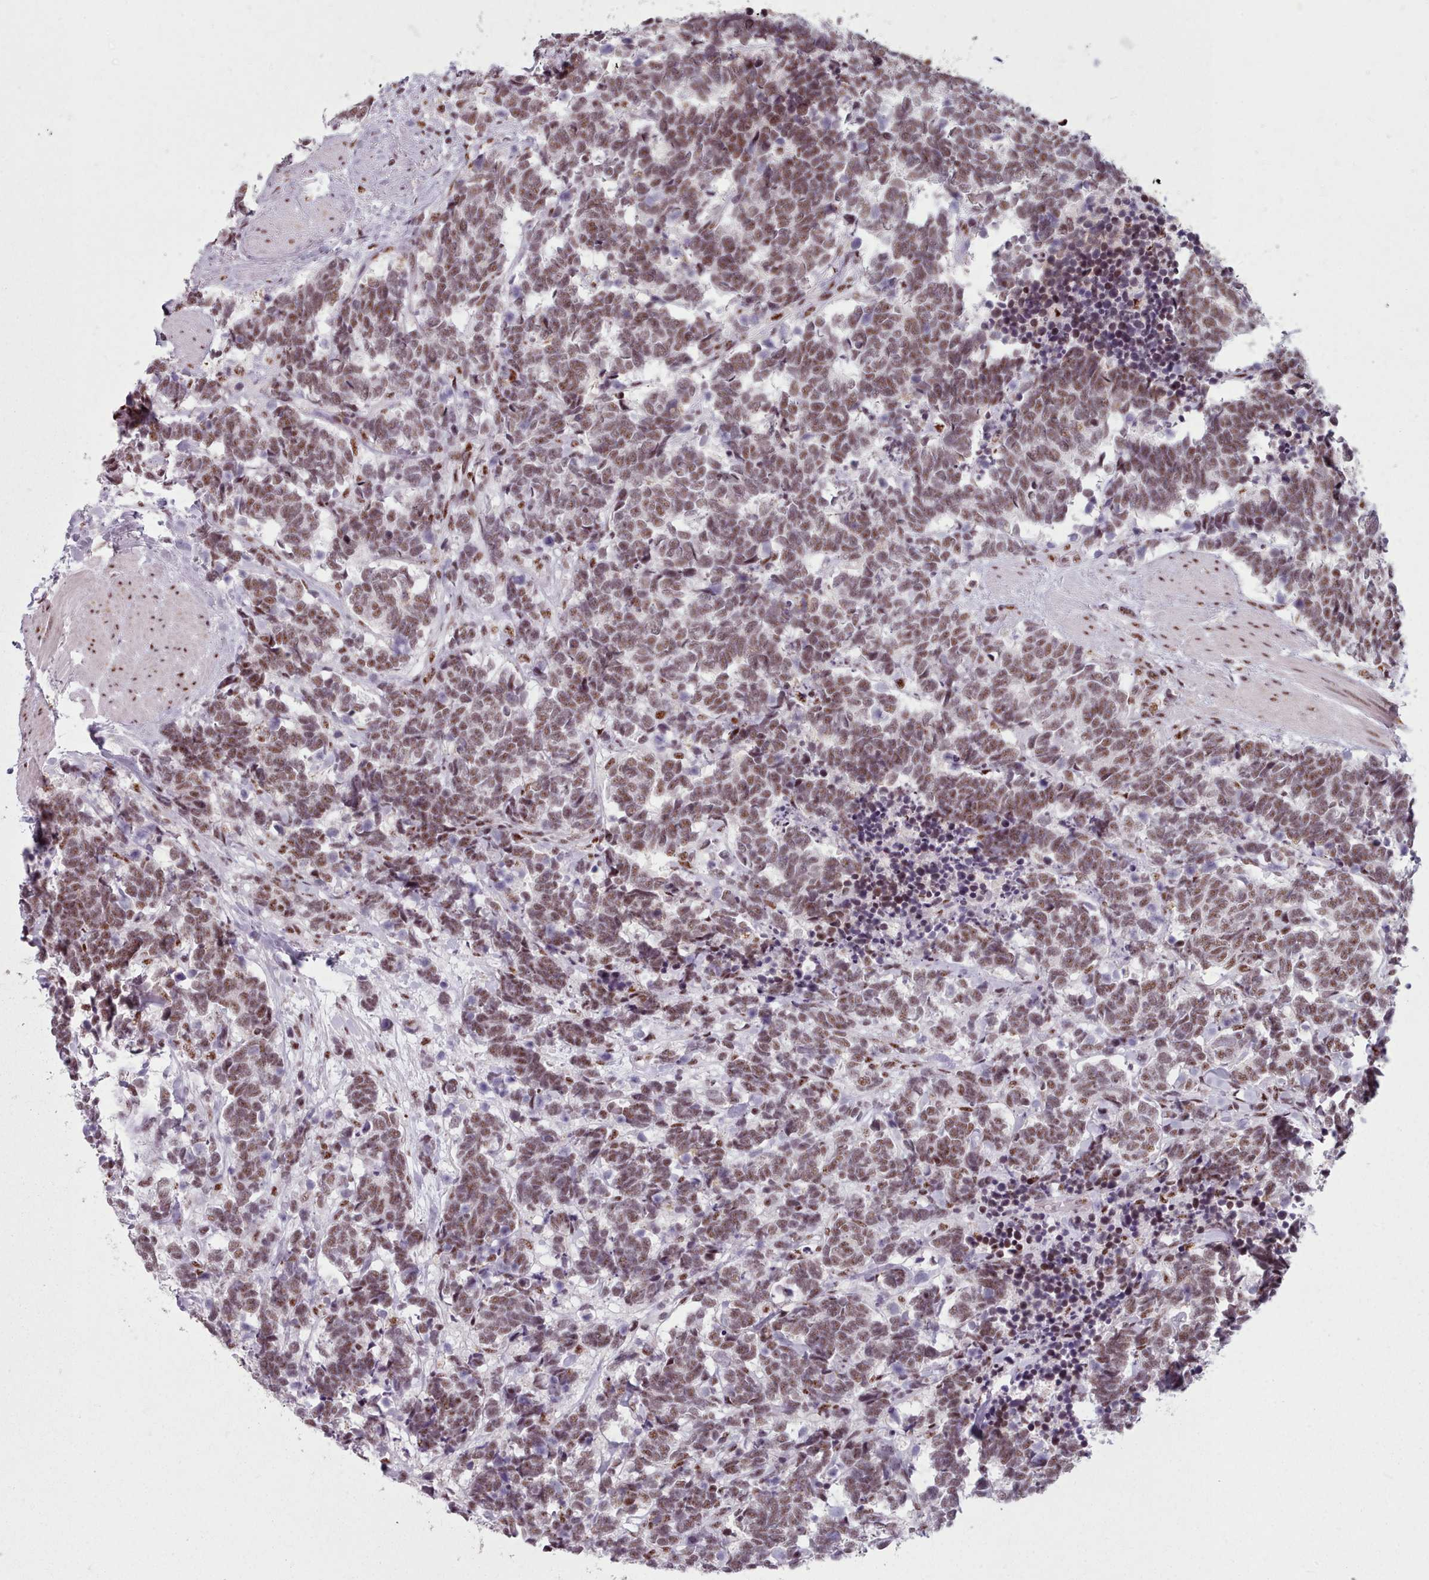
{"staining": {"intensity": "moderate", "quantity": ">75%", "location": "nuclear"}, "tissue": "carcinoid", "cell_type": "Tumor cells", "image_type": "cancer", "snomed": [{"axis": "morphology", "description": "Carcinoma, NOS"}, {"axis": "morphology", "description": "Carcinoid, malignant, NOS"}, {"axis": "topography", "description": "Prostate"}], "caption": "Tumor cells exhibit medium levels of moderate nuclear positivity in about >75% of cells in carcinoma.", "gene": "SRRM1", "patient": {"sex": "male", "age": 57}}